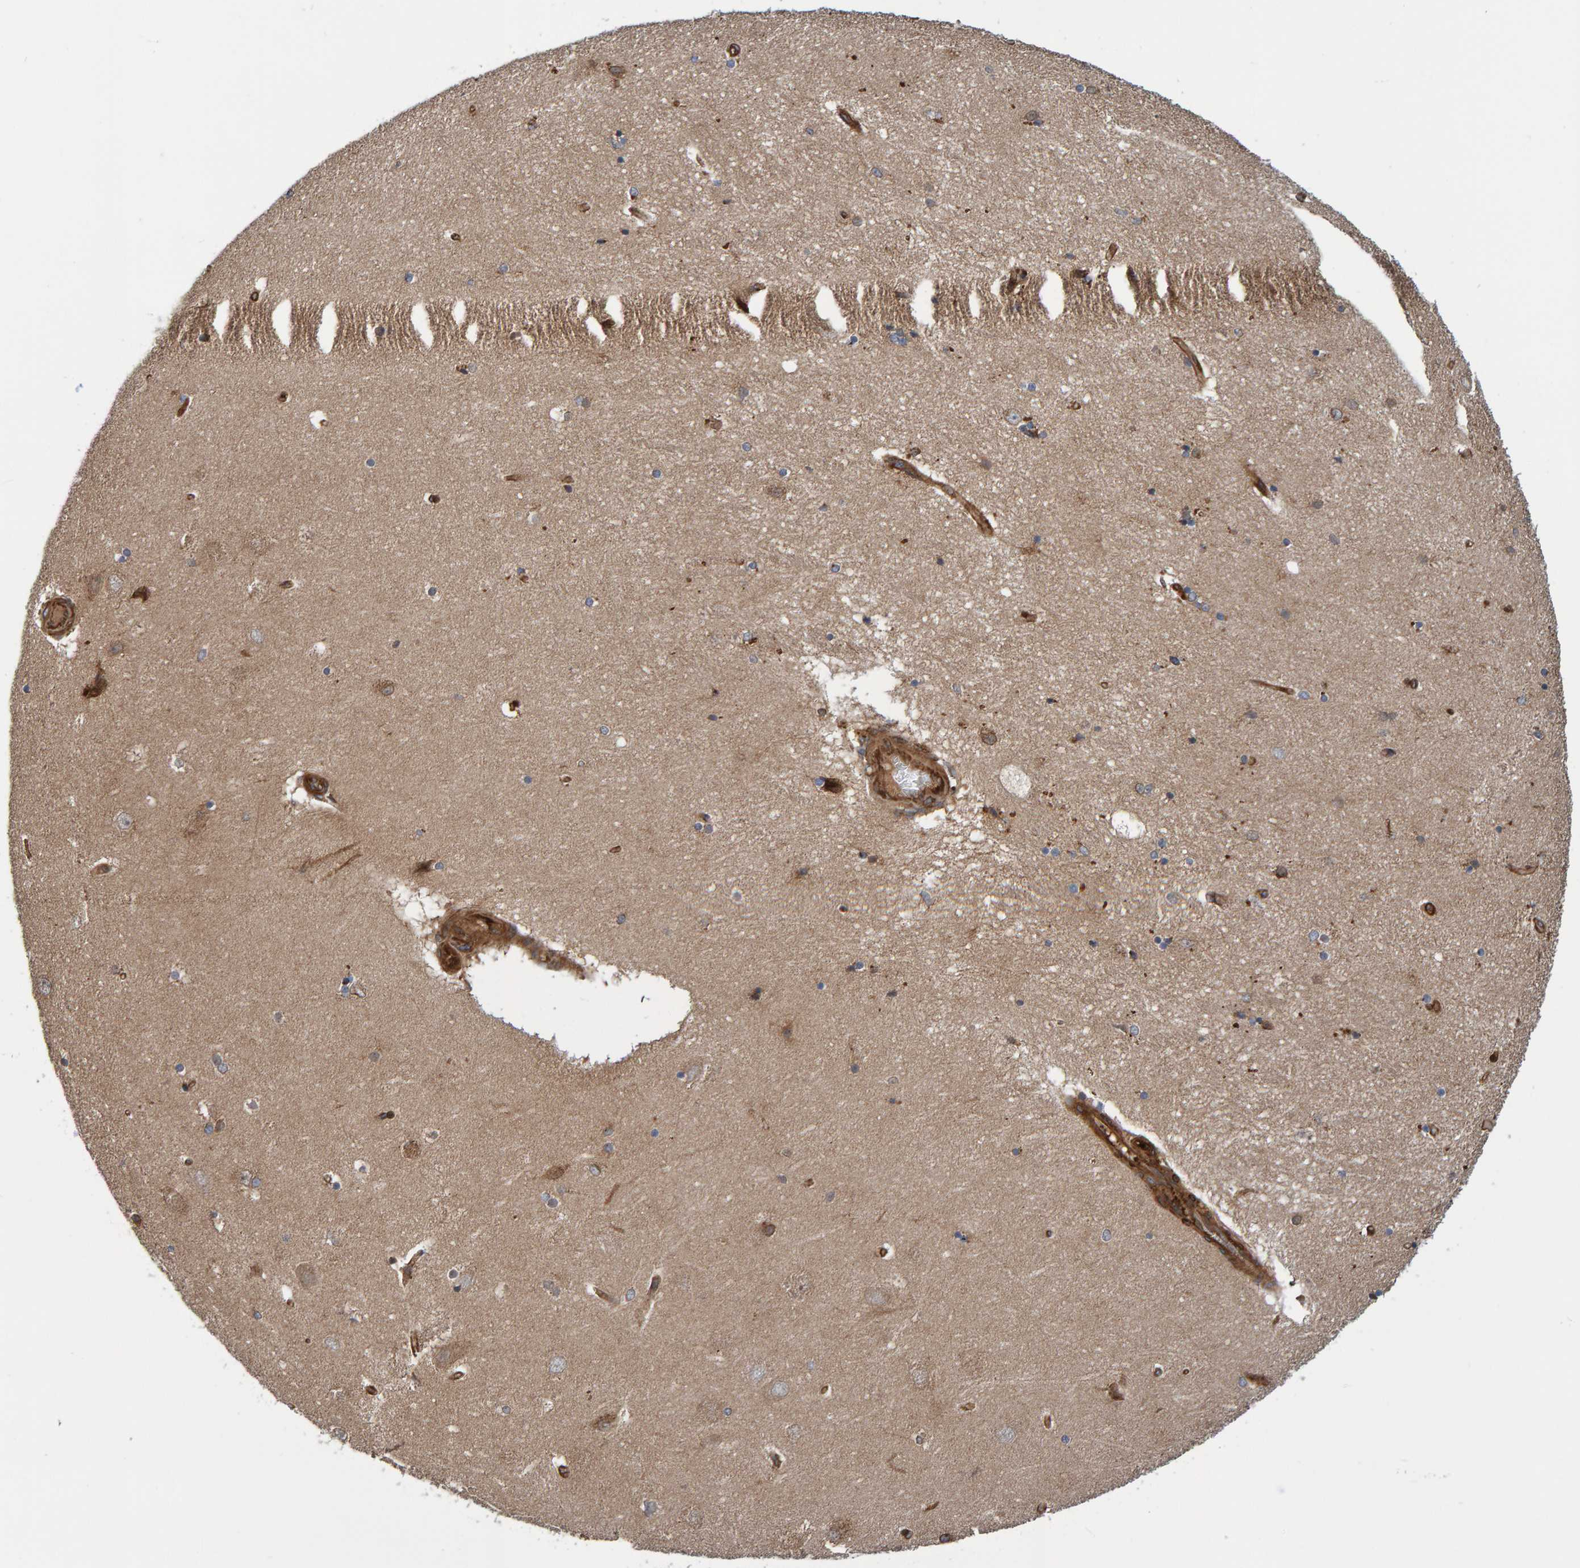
{"staining": {"intensity": "moderate", "quantity": "<25%", "location": "cytoplasmic/membranous"}, "tissue": "hippocampus", "cell_type": "Glial cells", "image_type": "normal", "snomed": [{"axis": "morphology", "description": "Normal tissue, NOS"}, {"axis": "topography", "description": "Hippocampus"}], "caption": "A low amount of moderate cytoplasmic/membranous staining is present in about <25% of glial cells in unremarkable hippocampus.", "gene": "KIAA0753", "patient": {"sex": "female", "age": 54}}